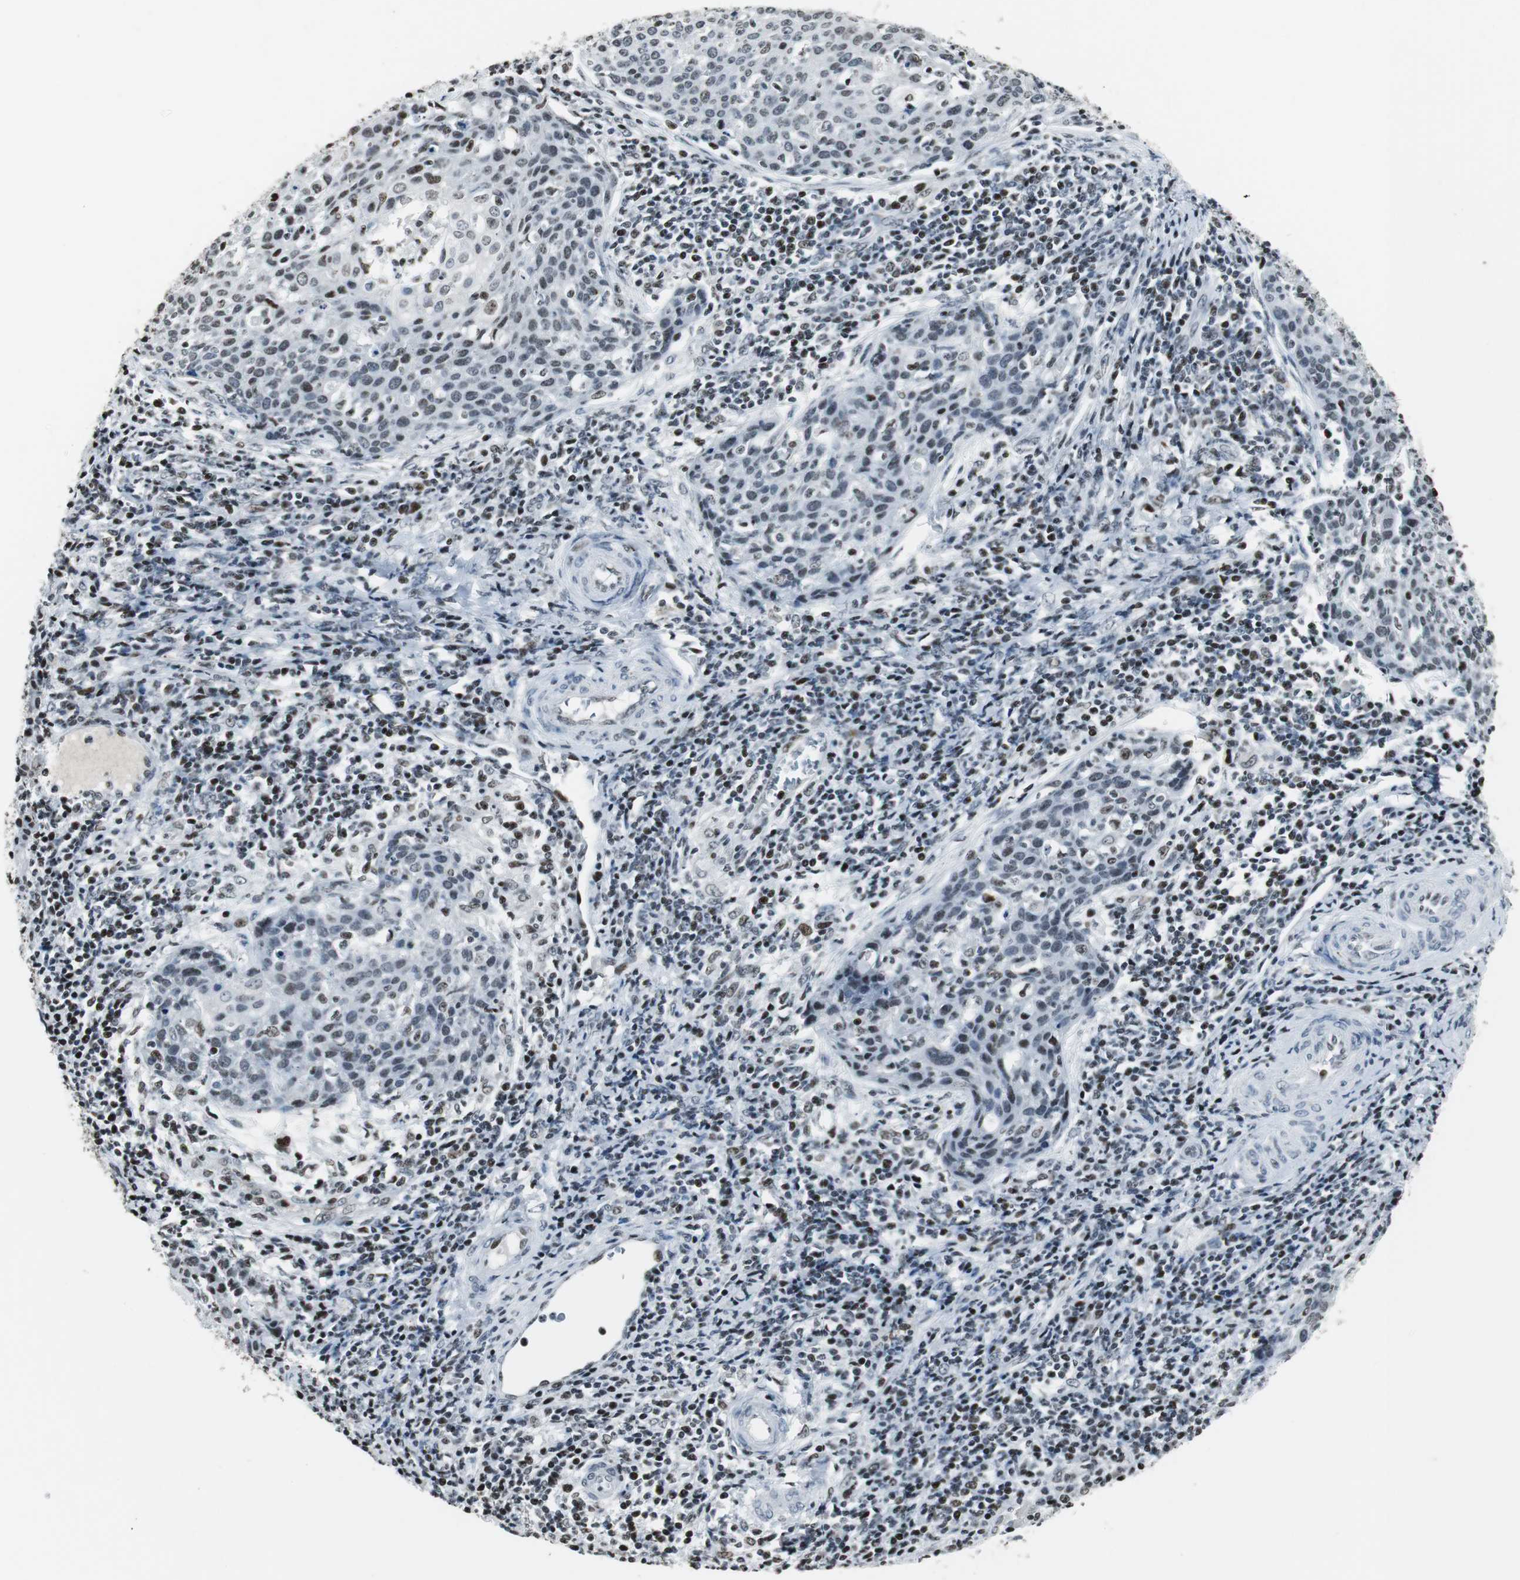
{"staining": {"intensity": "weak", "quantity": "<25%", "location": "nuclear"}, "tissue": "cervical cancer", "cell_type": "Tumor cells", "image_type": "cancer", "snomed": [{"axis": "morphology", "description": "Squamous cell carcinoma, NOS"}, {"axis": "topography", "description": "Cervix"}], "caption": "Tumor cells are negative for brown protein staining in cervical squamous cell carcinoma.", "gene": "RBBP4", "patient": {"sex": "female", "age": 38}}